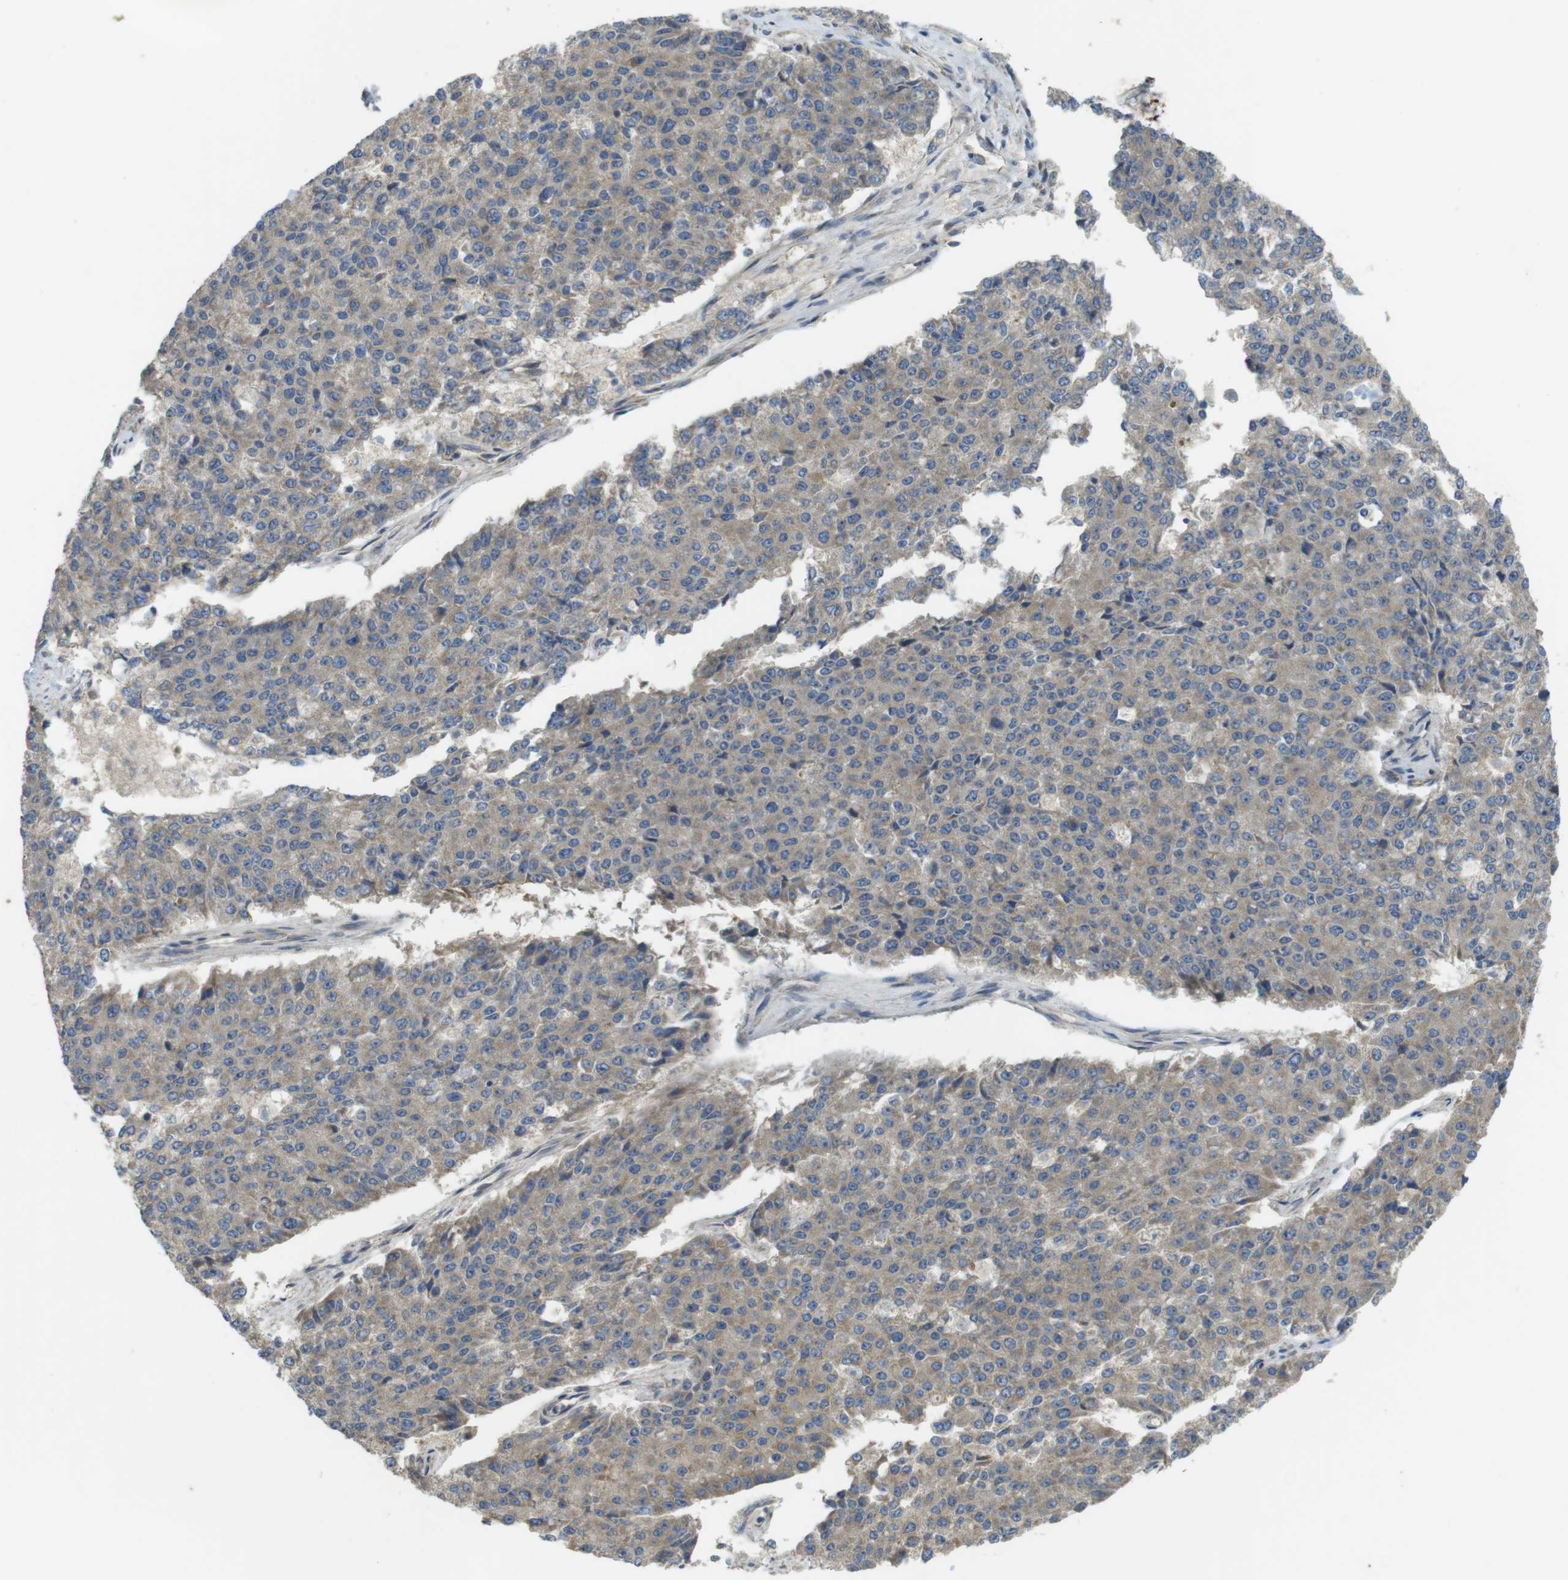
{"staining": {"intensity": "weak", "quantity": "<25%", "location": "cytoplasmic/membranous"}, "tissue": "pancreatic cancer", "cell_type": "Tumor cells", "image_type": "cancer", "snomed": [{"axis": "morphology", "description": "Adenocarcinoma, NOS"}, {"axis": "topography", "description": "Pancreas"}], "caption": "Tumor cells show no significant protein expression in adenocarcinoma (pancreatic). The staining was performed using DAB to visualize the protein expression in brown, while the nuclei were stained in blue with hematoxylin (Magnification: 20x).", "gene": "CLTC", "patient": {"sex": "male", "age": 50}}